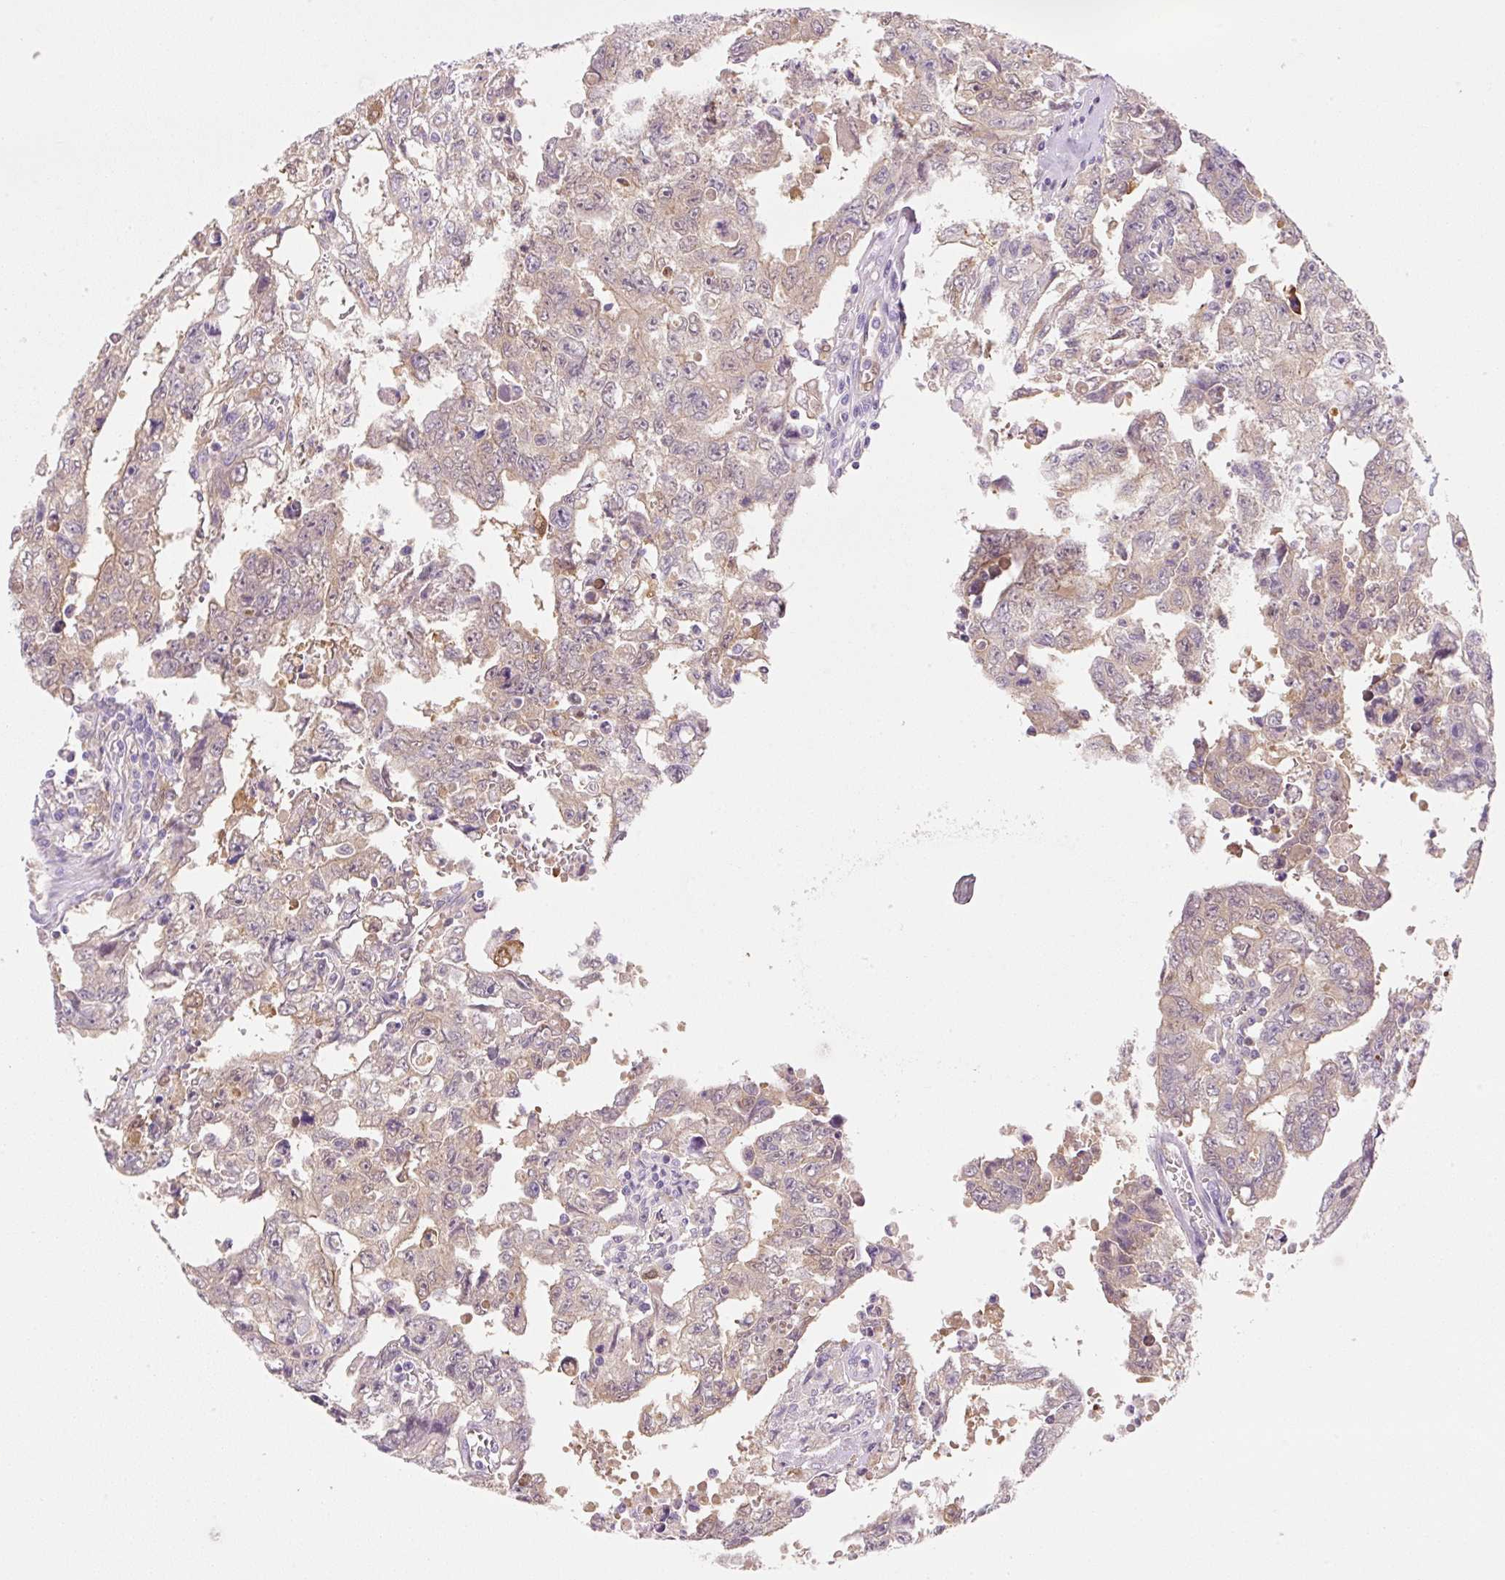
{"staining": {"intensity": "negative", "quantity": "none", "location": "none"}, "tissue": "testis cancer", "cell_type": "Tumor cells", "image_type": "cancer", "snomed": [{"axis": "morphology", "description": "Carcinoma, Embryonal, NOS"}, {"axis": "topography", "description": "Testis"}], "caption": "Human testis cancer (embryonal carcinoma) stained for a protein using IHC displays no positivity in tumor cells.", "gene": "FABP5", "patient": {"sex": "male", "age": 24}}